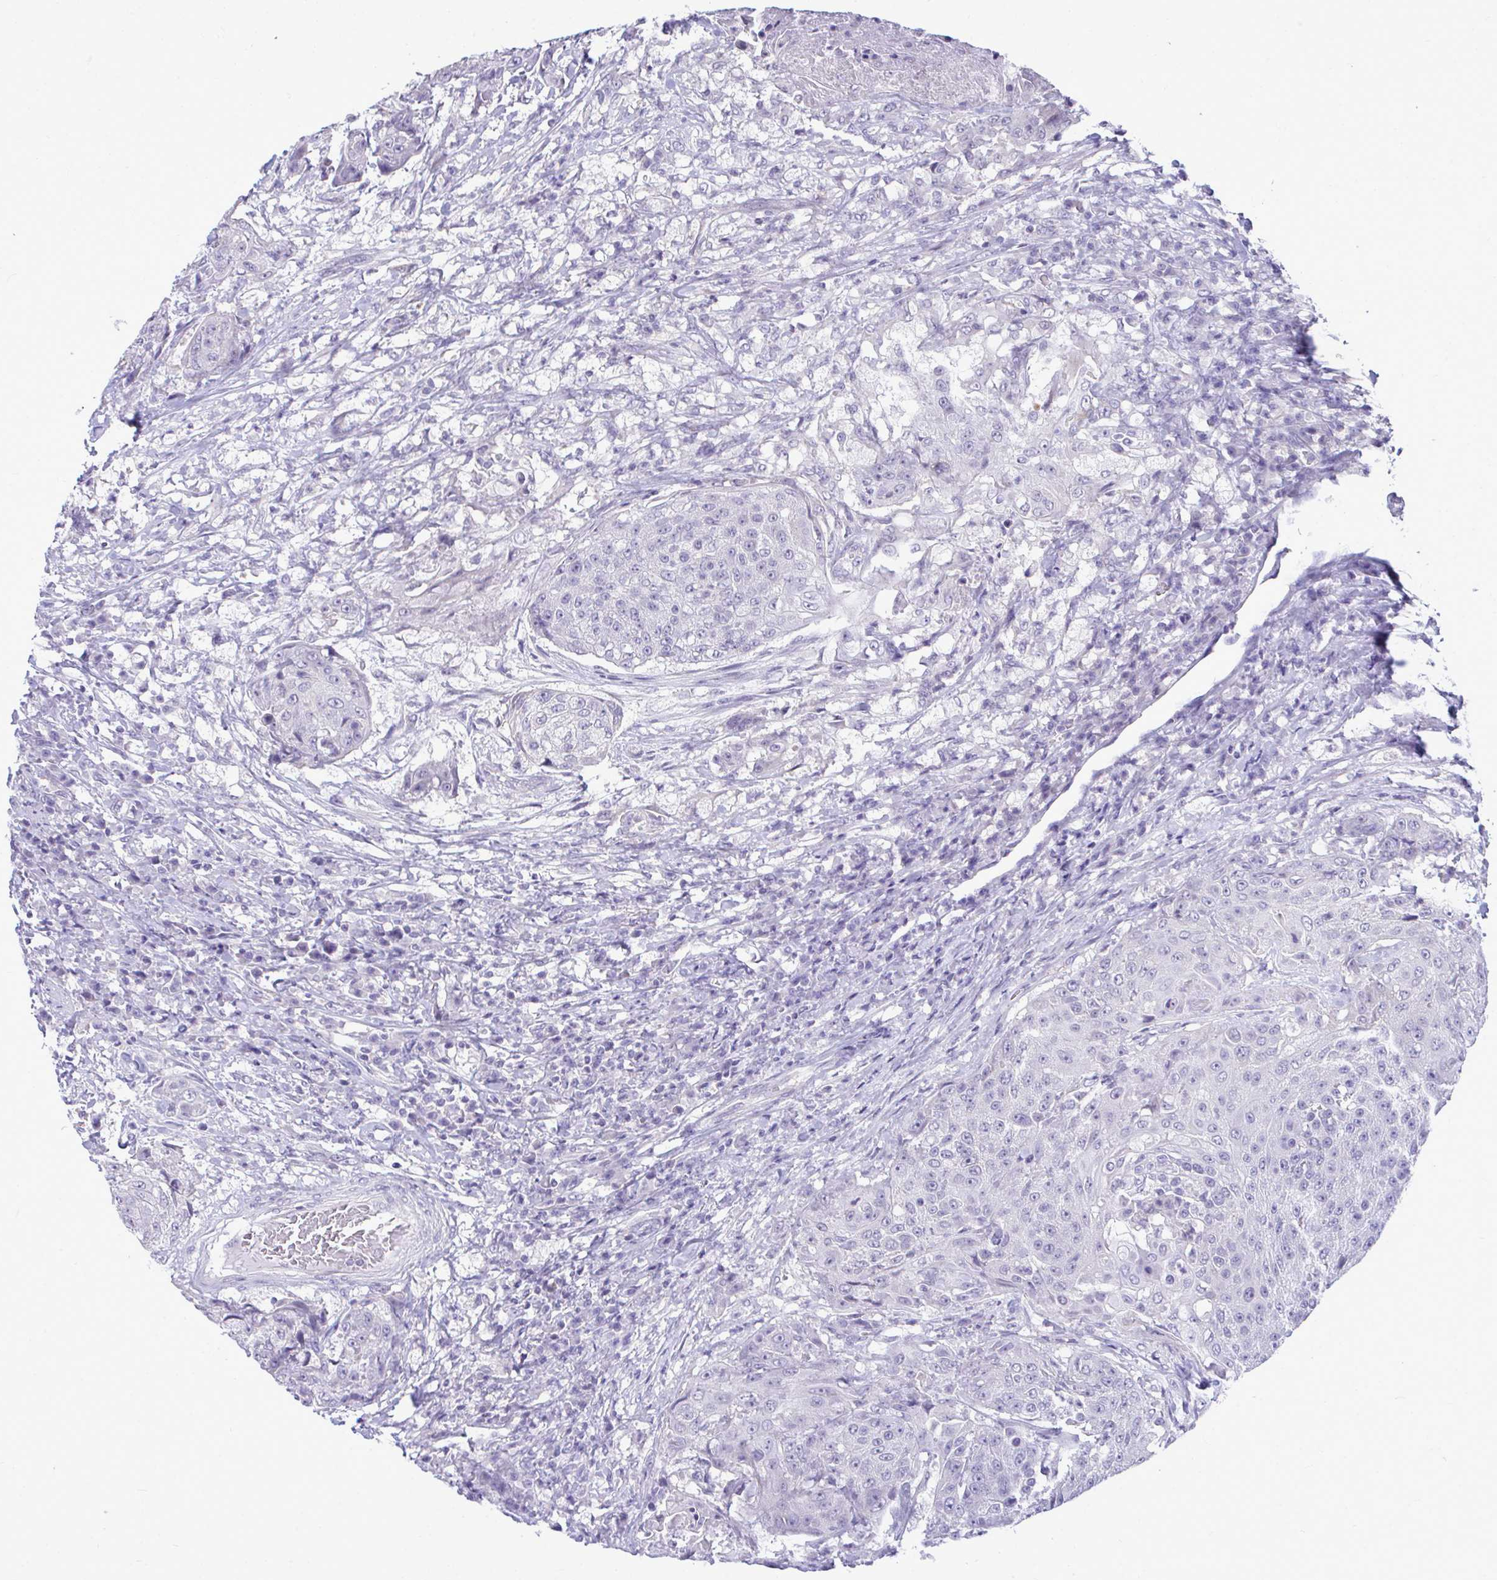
{"staining": {"intensity": "negative", "quantity": "none", "location": "none"}, "tissue": "urothelial cancer", "cell_type": "Tumor cells", "image_type": "cancer", "snomed": [{"axis": "morphology", "description": "Urothelial carcinoma, High grade"}, {"axis": "topography", "description": "Urinary bladder"}], "caption": "Immunohistochemistry micrograph of human urothelial cancer stained for a protein (brown), which displays no staining in tumor cells.", "gene": "PIGK", "patient": {"sex": "female", "age": 63}}